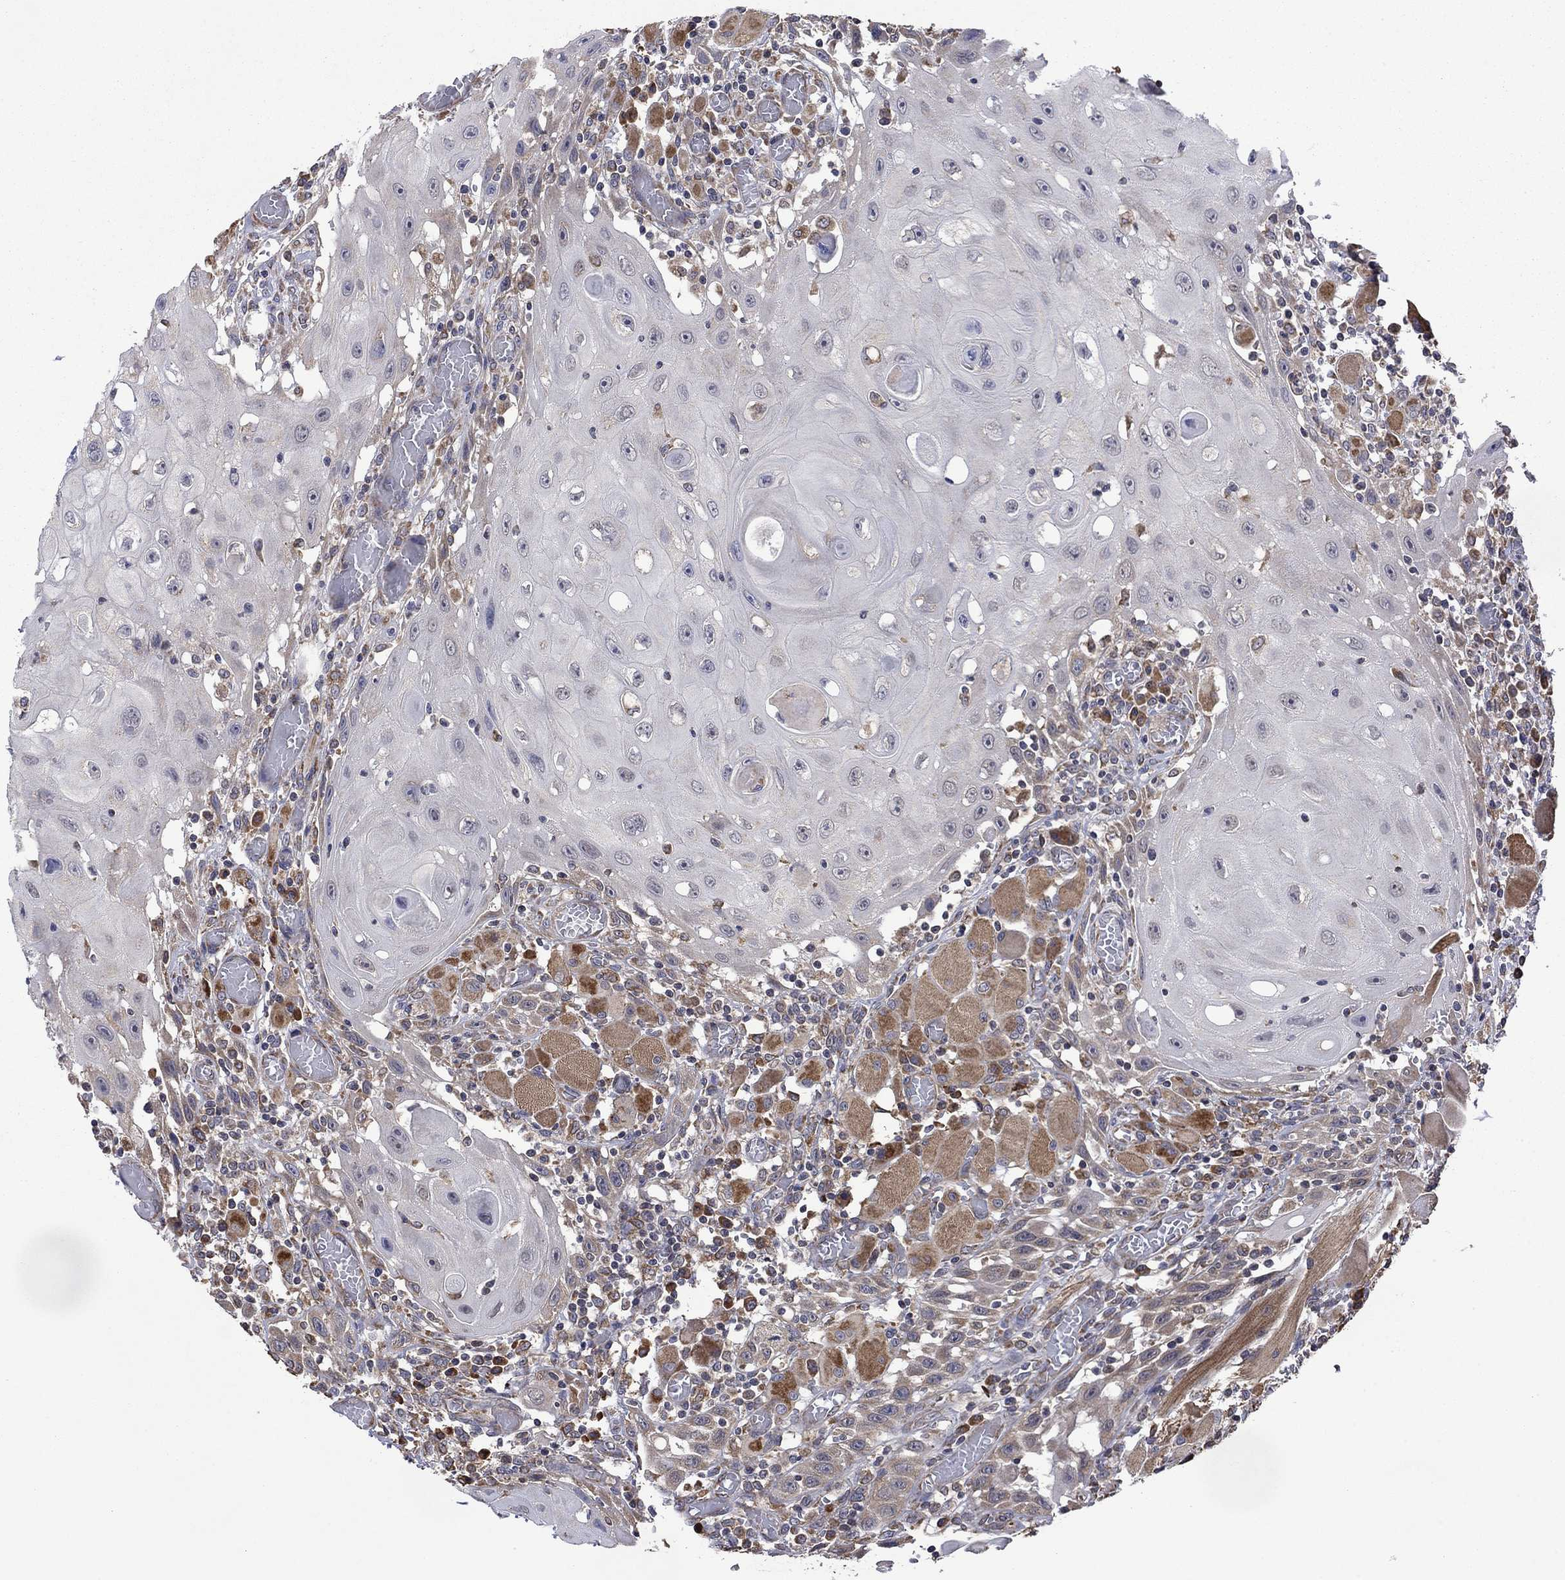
{"staining": {"intensity": "weak", "quantity": "25%-75%", "location": "cytoplasmic/membranous"}, "tissue": "head and neck cancer", "cell_type": "Tumor cells", "image_type": "cancer", "snomed": [{"axis": "morphology", "description": "Normal tissue, NOS"}, {"axis": "morphology", "description": "Squamous cell carcinoma, NOS"}, {"axis": "topography", "description": "Oral tissue"}, {"axis": "topography", "description": "Head-Neck"}], "caption": "Protein expression analysis of human head and neck cancer (squamous cell carcinoma) reveals weak cytoplasmic/membranous positivity in approximately 25%-75% of tumor cells. Immunohistochemistry stains the protein in brown and the nuclei are stained blue.", "gene": "FURIN", "patient": {"sex": "male", "age": 71}}